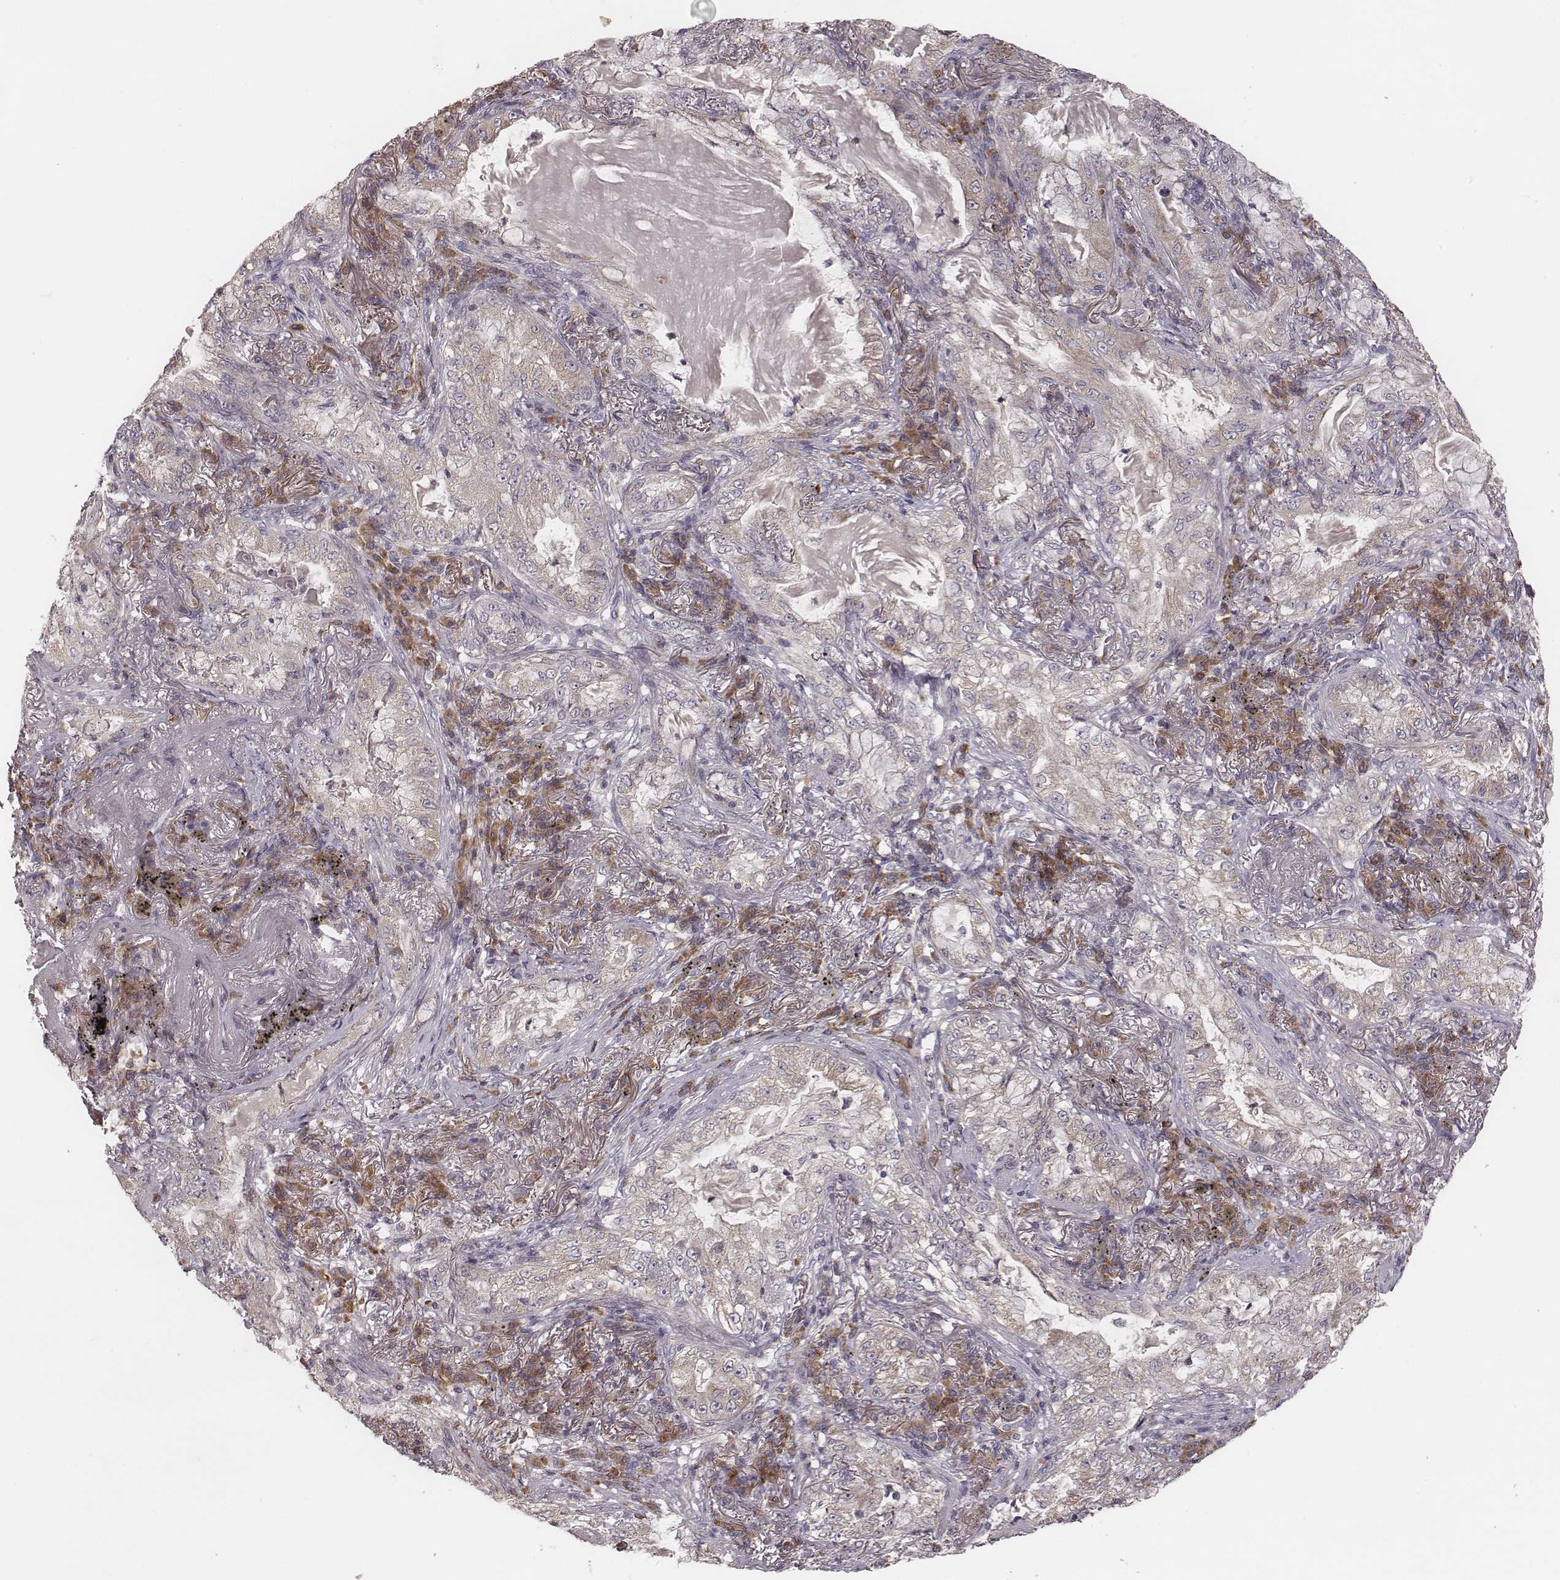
{"staining": {"intensity": "negative", "quantity": "none", "location": "none"}, "tissue": "lung cancer", "cell_type": "Tumor cells", "image_type": "cancer", "snomed": [{"axis": "morphology", "description": "Adenocarcinoma, NOS"}, {"axis": "topography", "description": "Lung"}], "caption": "This is an IHC image of lung cancer (adenocarcinoma). There is no positivity in tumor cells.", "gene": "P2RX5", "patient": {"sex": "female", "age": 73}}